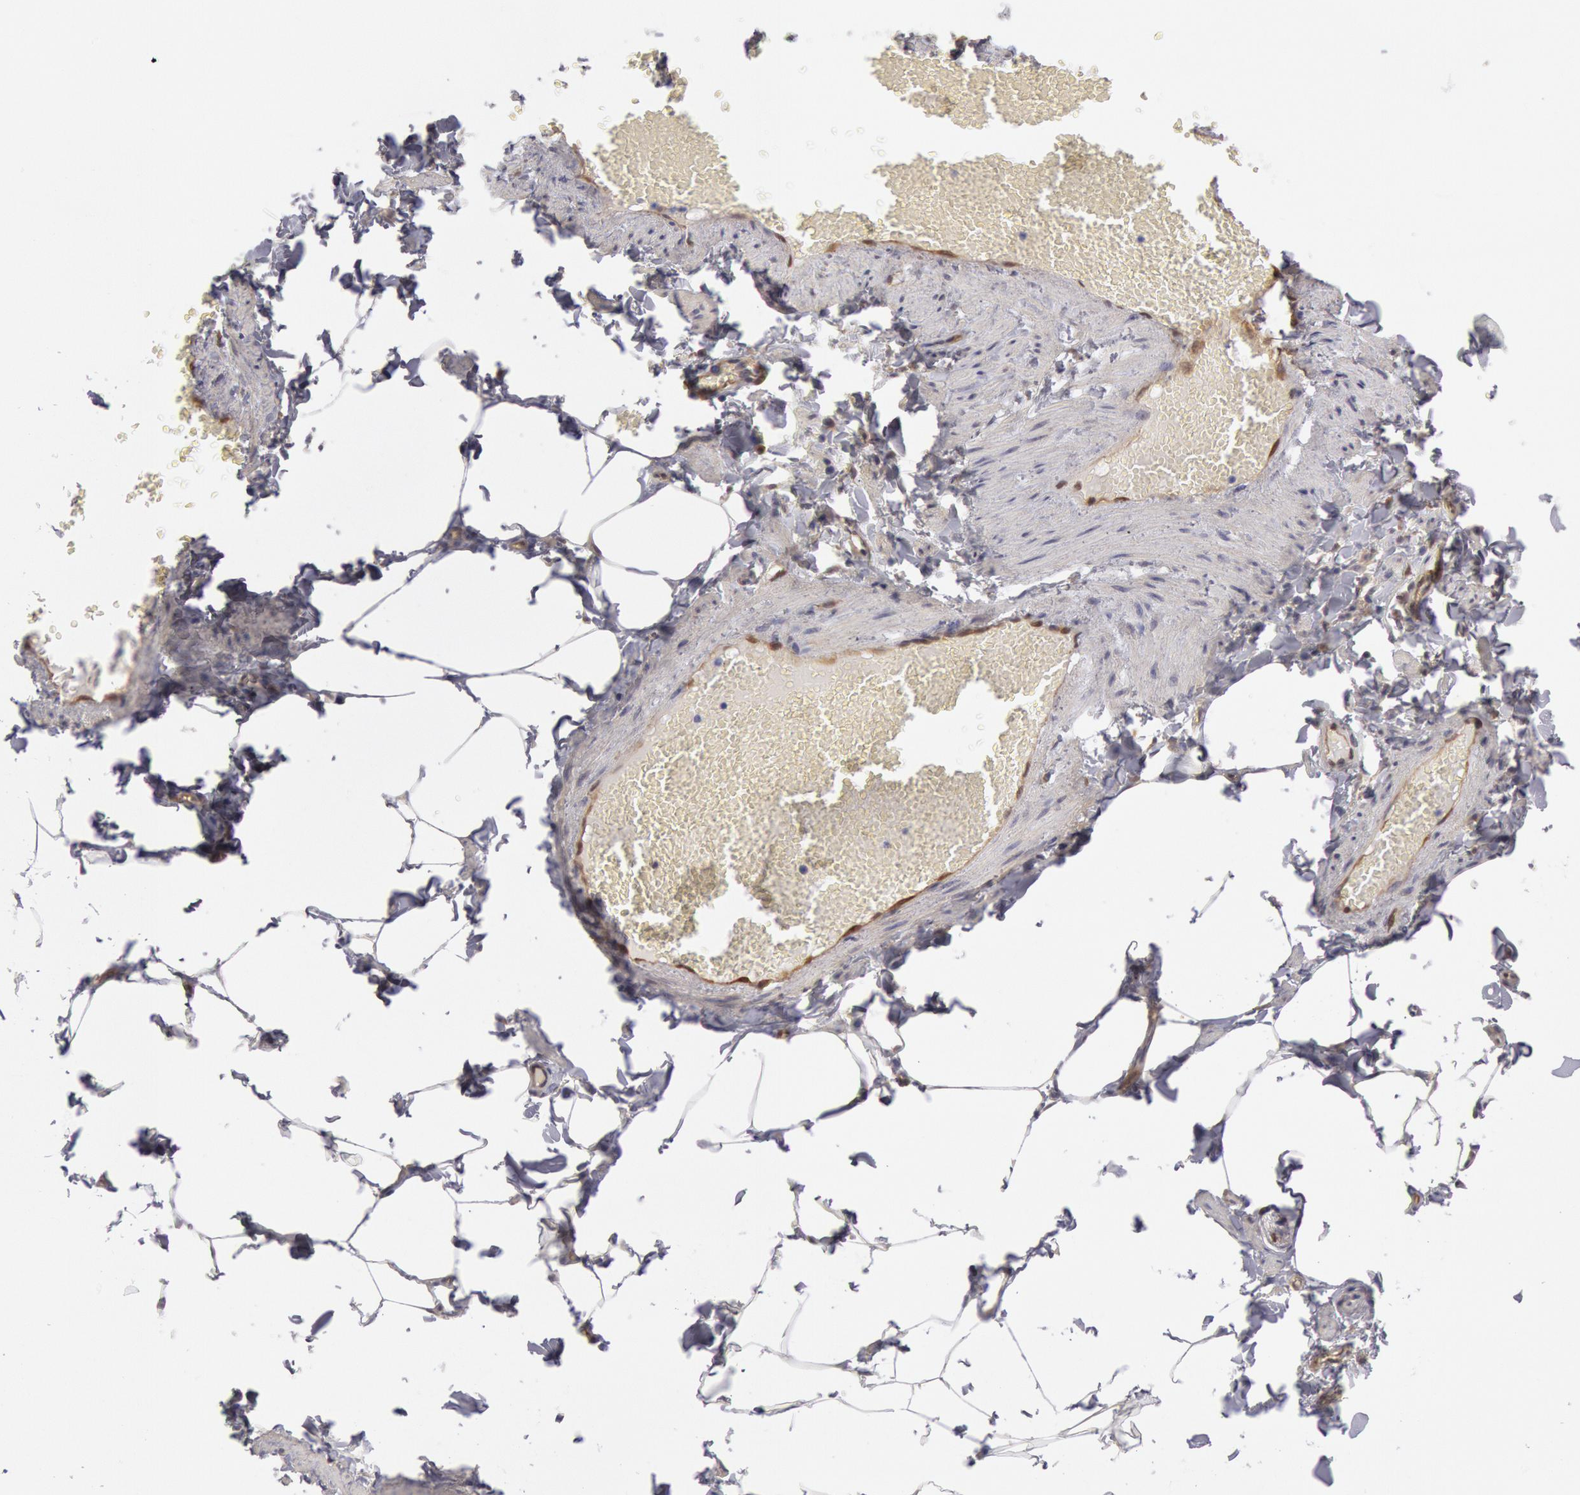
{"staining": {"intensity": "moderate", "quantity": "25%-75%", "location": "cytoplasmic/membranous"}, "tissue": "adipose tissue", "cell_type": "Adipocytes", "image_type": "normal", "snomed": [{"axis": "morphology", "description": "Normal tissue, NOS"}, {"axis": "topography", "description": "Vascular tissue"}], "caption": "An immunohistochemistry (IHC) micrograph of normal tissue is shown. Protein staining in brown highlights moderate cytoplasmic/membranous positivity in adipose tissue within adipocytes. (brown staining indicates protein expression, while blue staining denotes nuclei).", "gene": "CCDC50", "patient": {"sex": "male", "age": 41}}